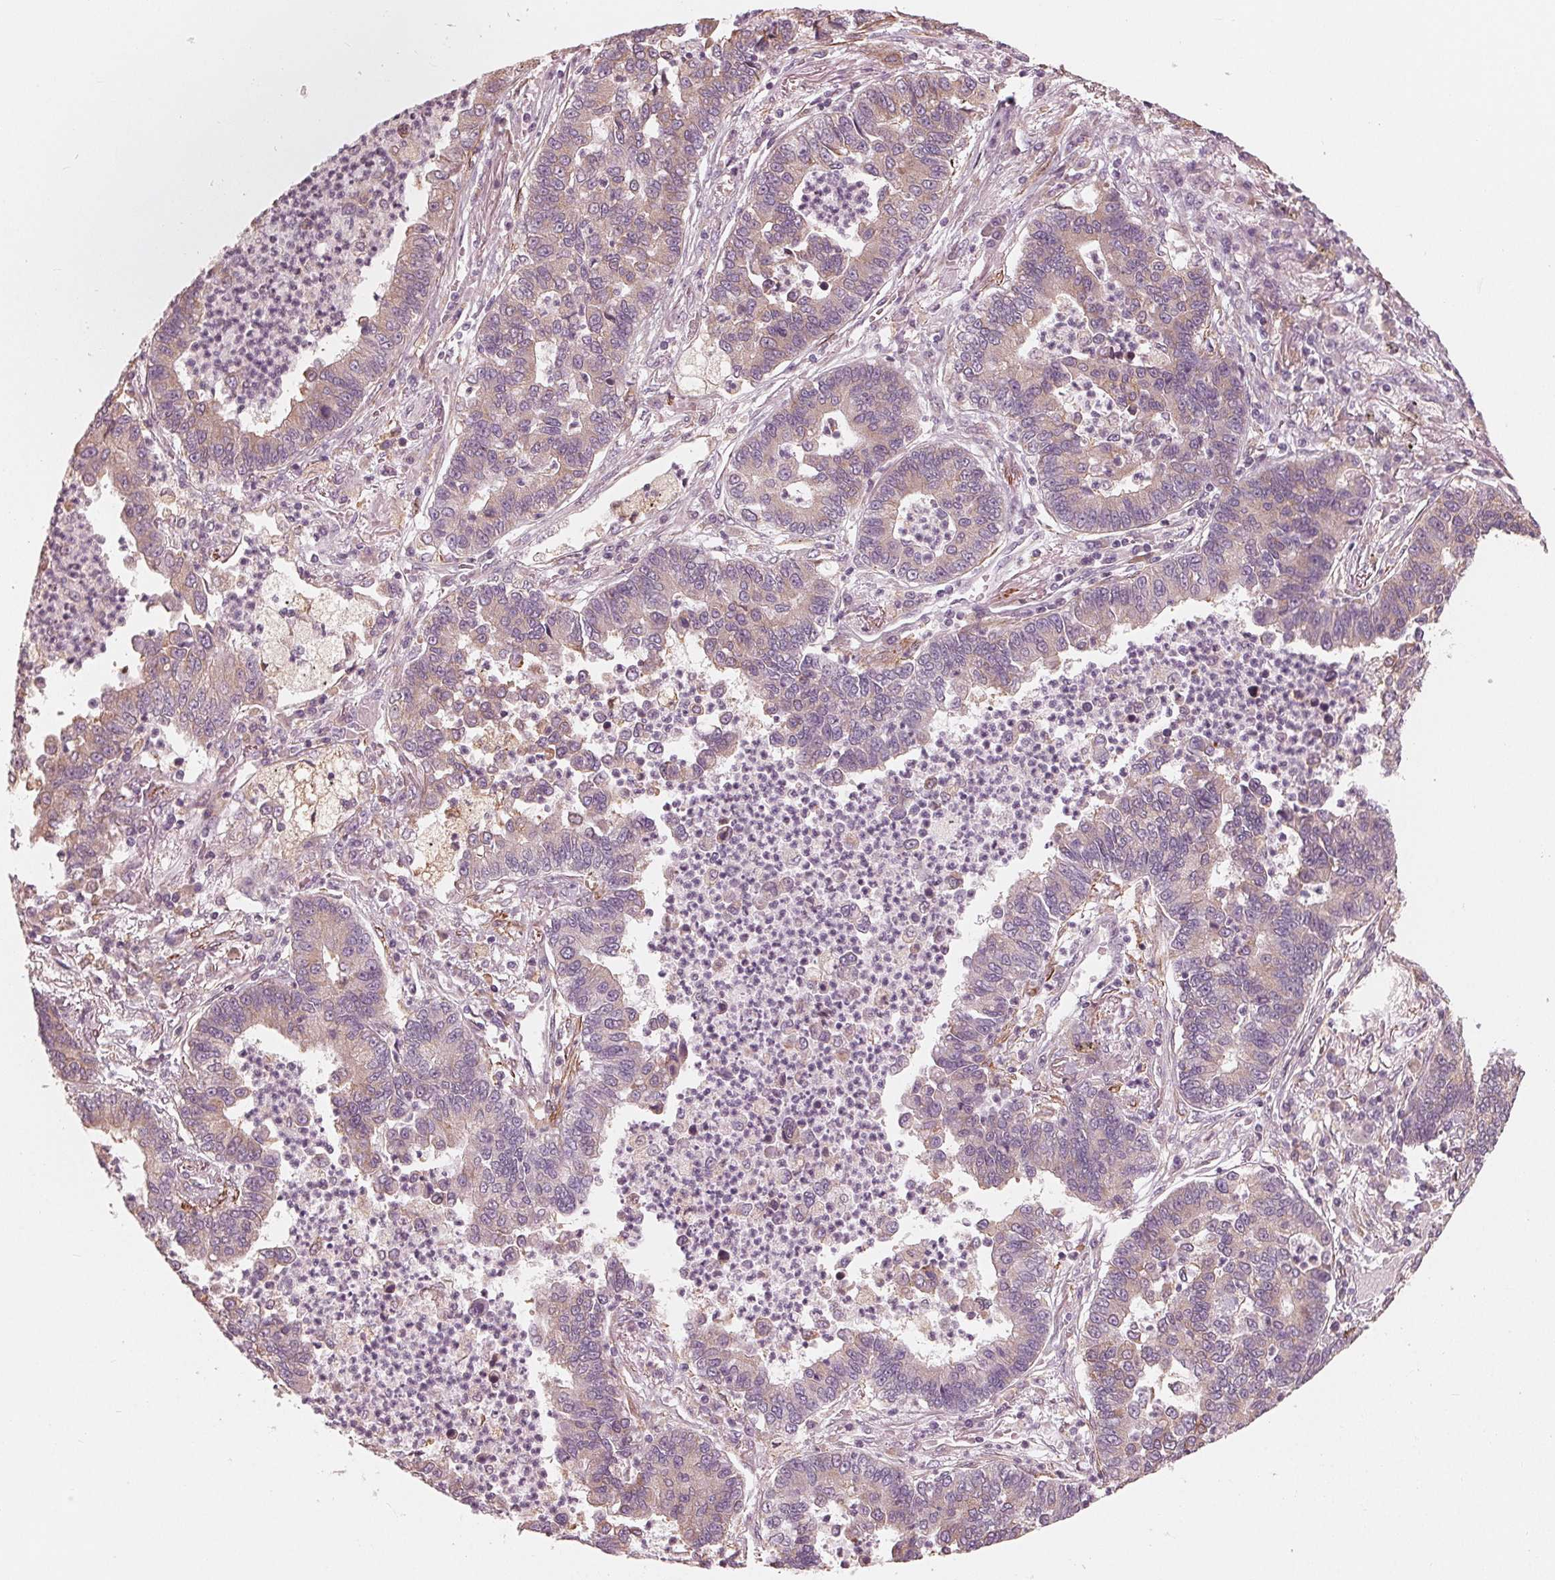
{"staining": {"intensity": "weak", "quantity": "25%-75%", "location": "cytoplasmic/membranous"}, "tissue": "lung cancer", "cell_type": "Tumor cells", "image_type": "cancer", "snomed": [{"axis": "morphology", "description": "Adenocarcinoma, NOS"}, {"axis": "topography", "description": "Lung"}], "caption": "Human lung cancer (adenocarcinoma) stained for a protein (brown) displays weak cytoplasmic/membranous positive expression in about 25%-75% of tumor cells.", "gene": "MIER3", "patient": {"sex": "female", "age": 57}}